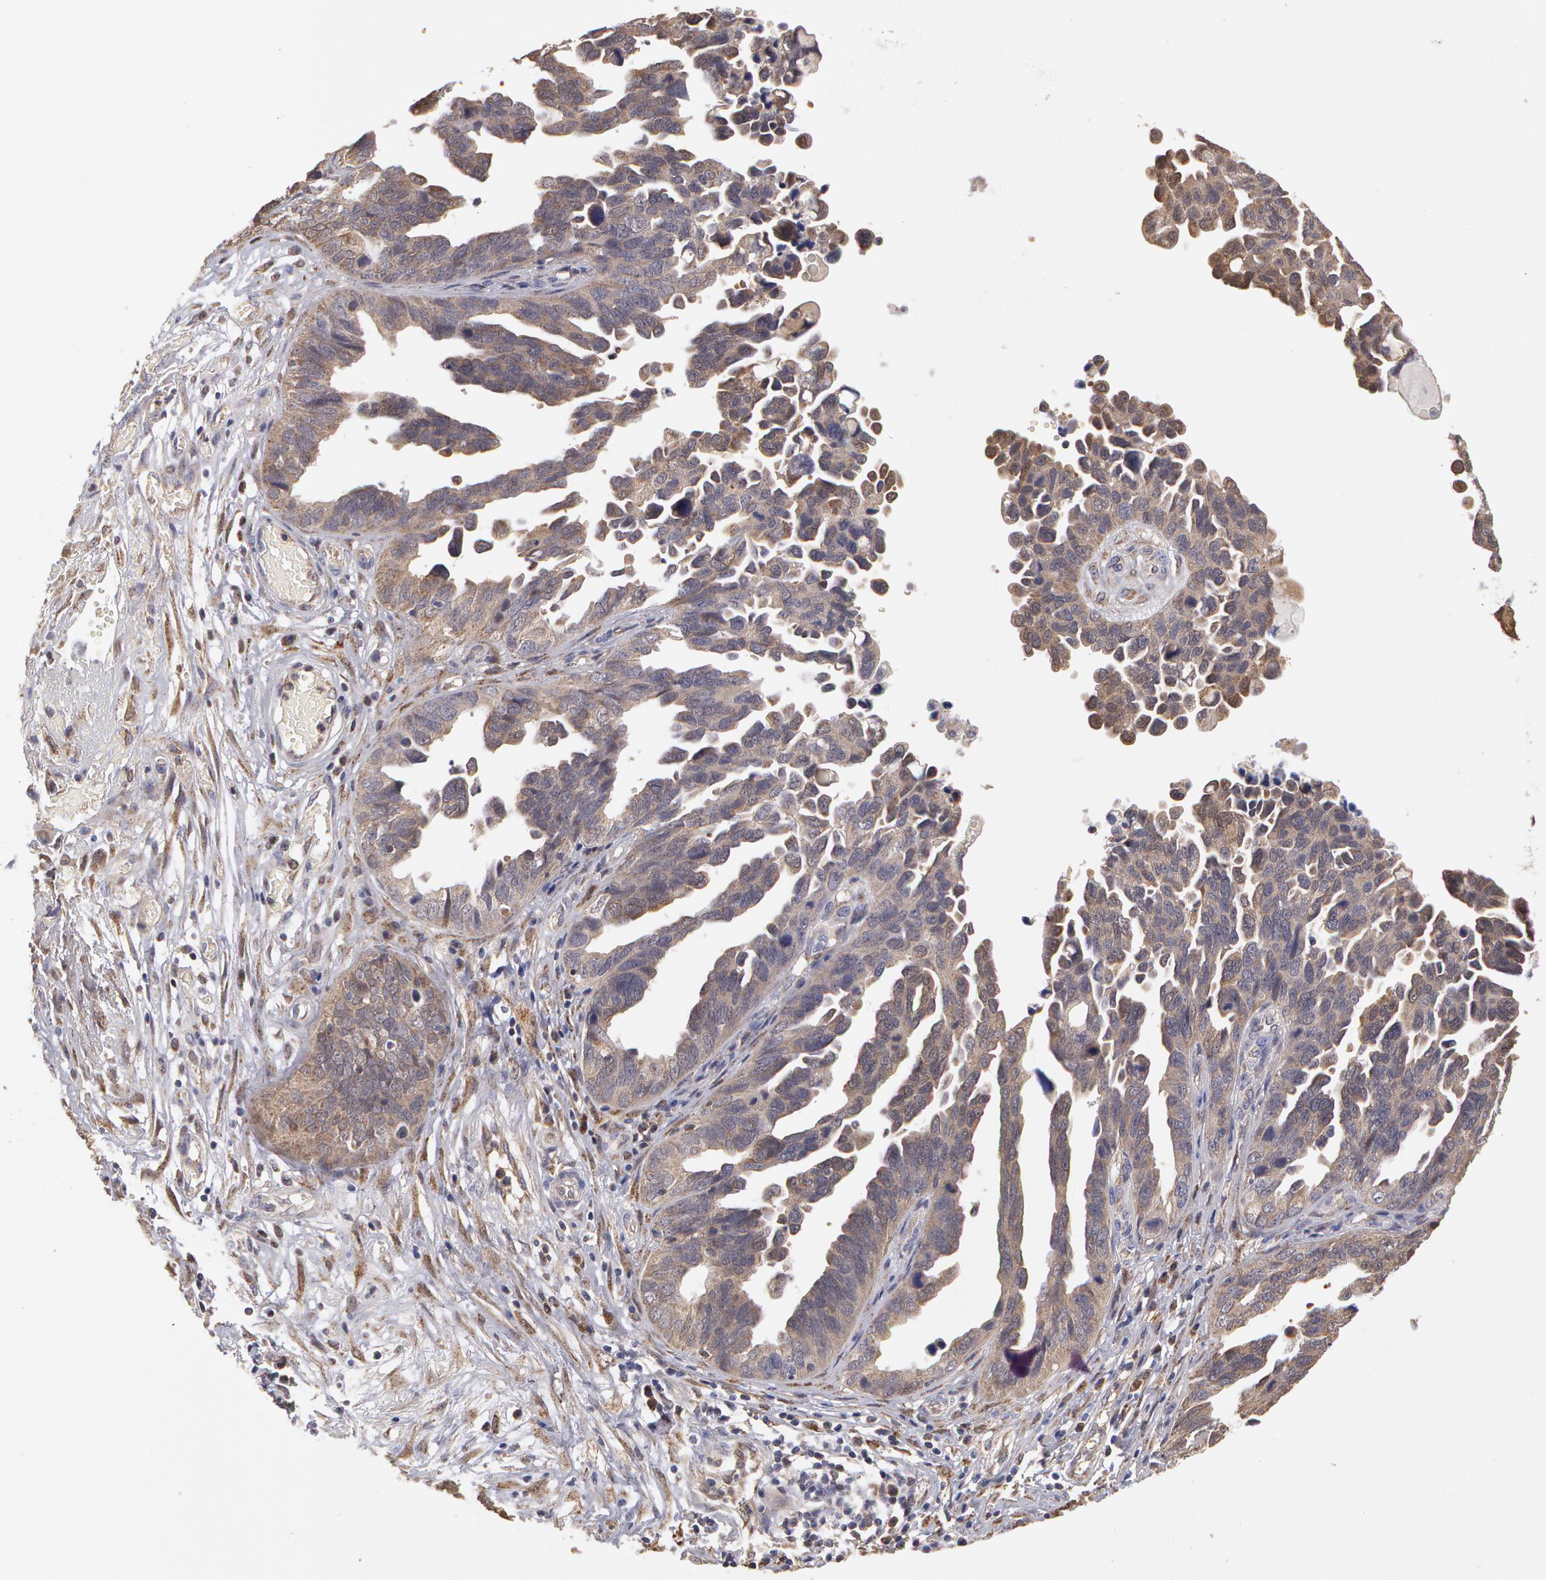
{"staining": {"intensity": "weak", "quantity": ">75%", "location": "cytoplasmic/membranous"}, "tissue": "ovarian cancer", "cell_type": "Tumor cells", "image_type": "cancer", "snomed": [{"axis": "morphology", "description": "Cystadenocarcinoma, serous, NOS"}, {"axis": "topography", "description": "Ovary"}], "caption": "A low amount of weak cytoplasmic/membranous staining is appreciated in approximately >75% of tumor cells in ovarian cancer tissue. The staining was performed using DAB (3,3'-diaminobenzidine), with brown indicating positive protein expression. Nuclei are stained blue with hematoxylin.", "gene": "MPST", "patient": {"sex": "female", "age": 64}}